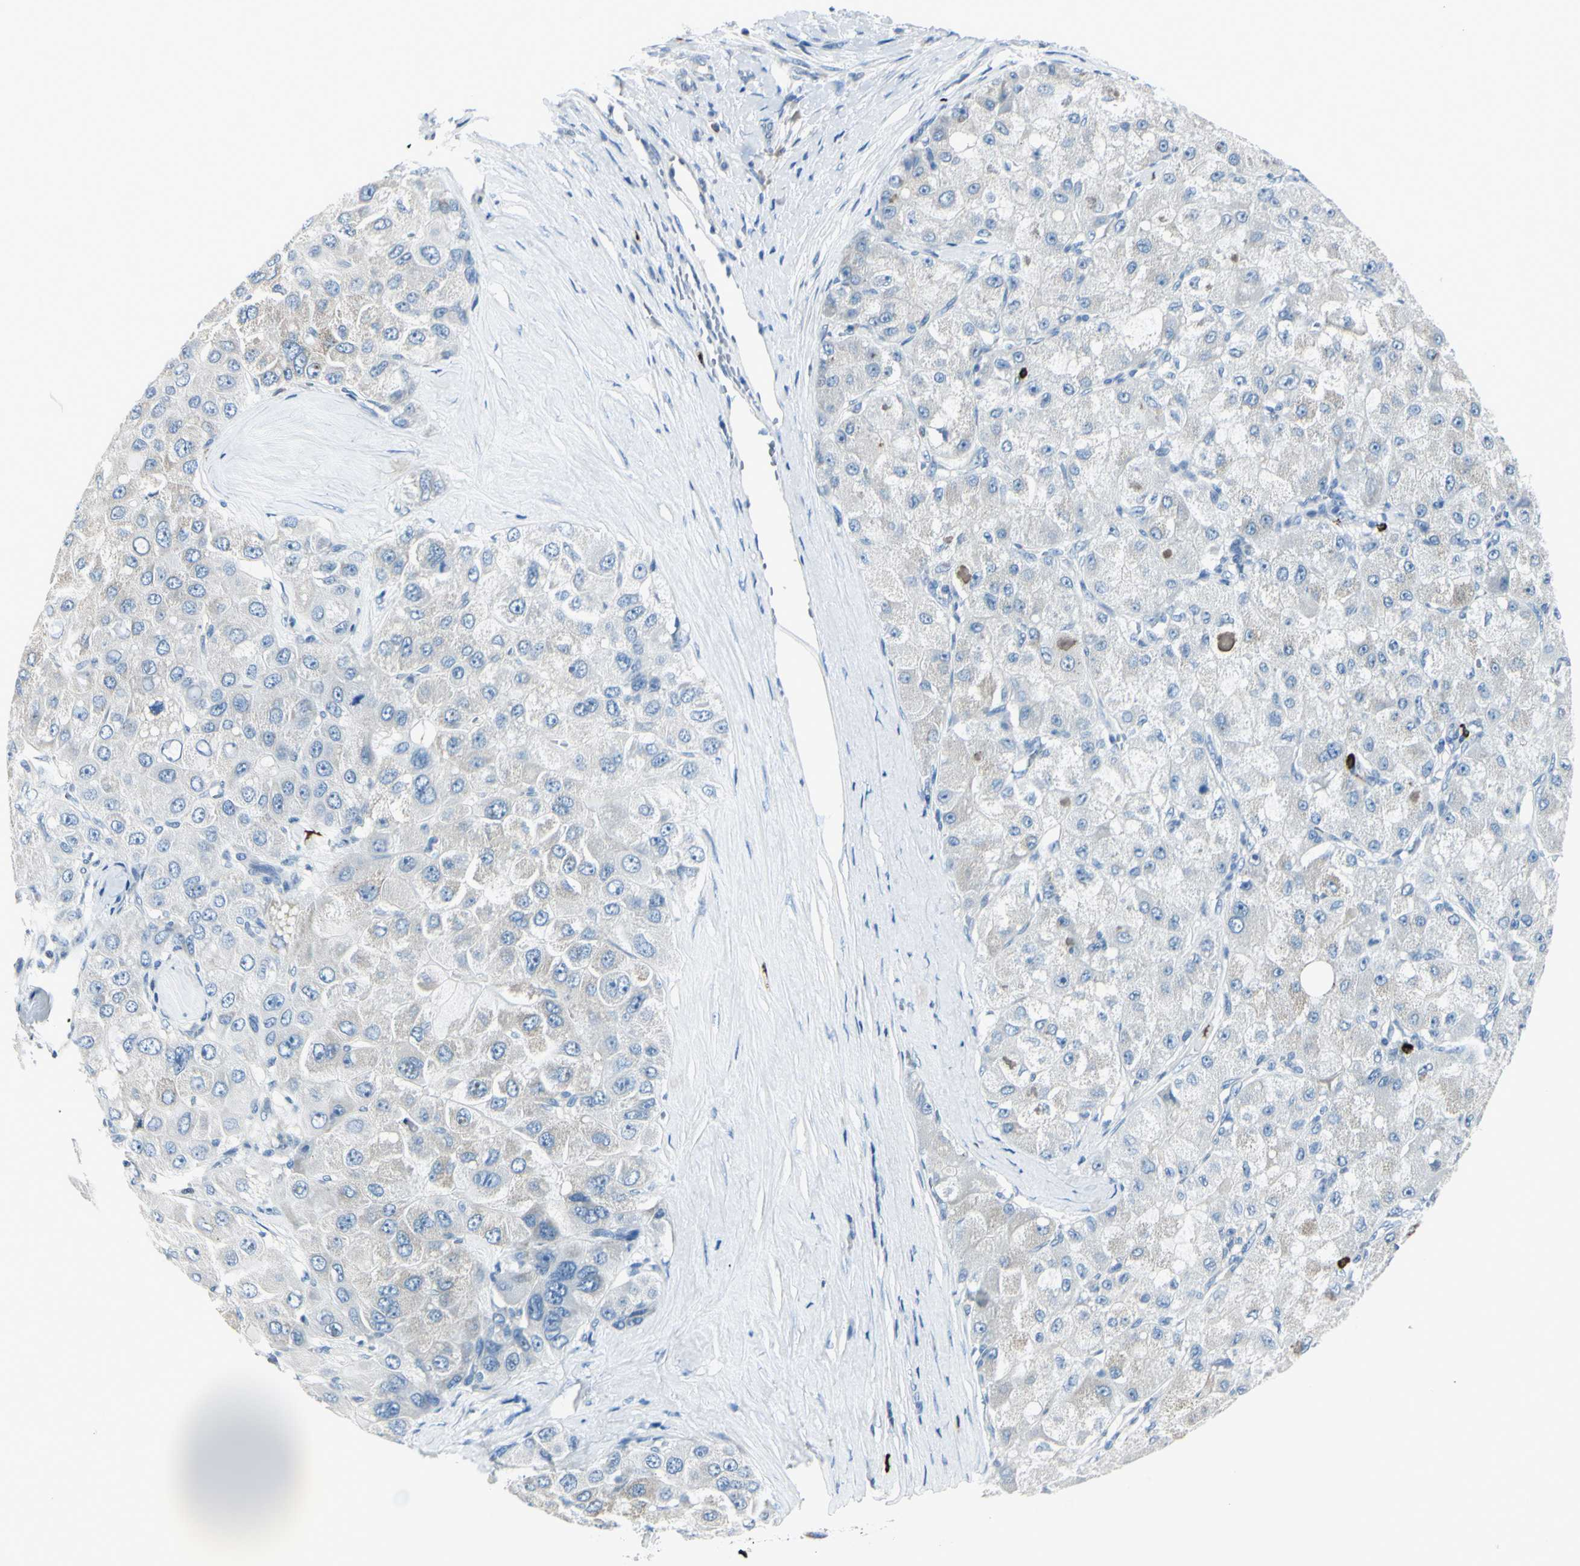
{"staining": {"intensity": "negative", "quantity": "none", "location": "none"}, "tissue": "liver cancer", "cell_type": "Tumor cells", "image_type": "cancer", "snomed": [{"axis": "morphology", "description": "Carcinoma, Hepatocellular, NOS"}, {"axis": "topography", "description": "Liver"}], "caption": "This image is of hepatocellular carcinoma (liver) stained with immunohistochemistry to label a protein in brown with the nuclei are counter-stained blue. There is no expression in tumor cells.", "gene": "DLG4", "patient": {"sex": "male", "age": 80}}